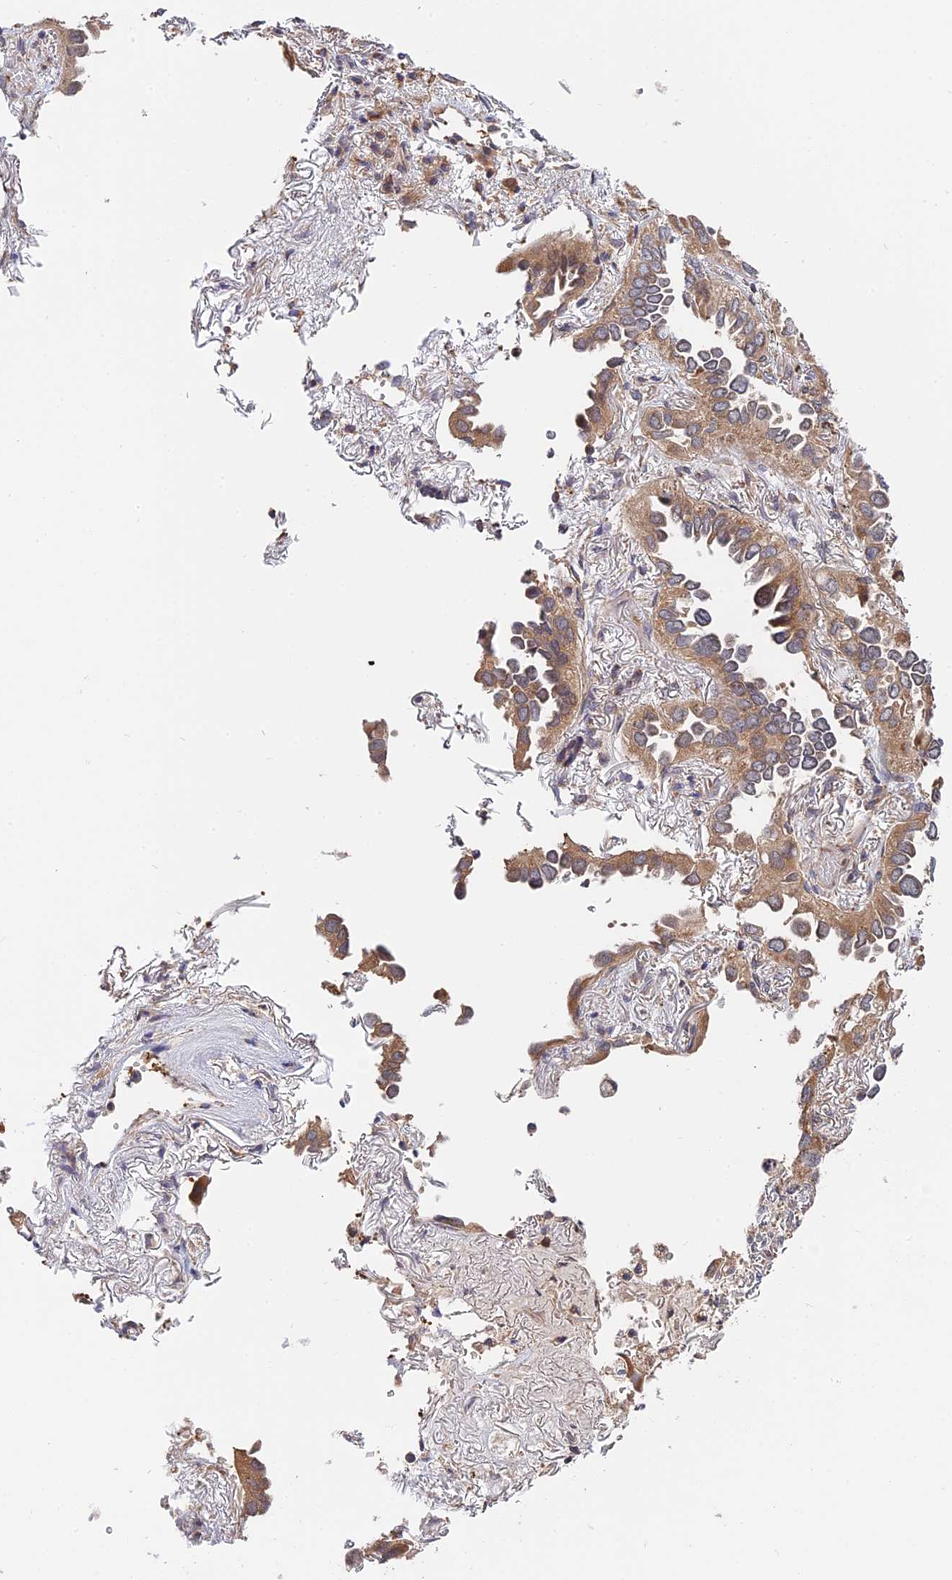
{"staining": {"intensity": "moderate", "quantity": ">75%", "location": "cytoplasmic/membranous"}, "tissue": "lung cancer", "cell_type": "Tumor cells", "image_type": "cancer", "snomed": [{"axis": "morphology", "description": "Adenocarcinoma, NOS"}, {"axis": "topography", "description": "Lung"}], "caption": "Protein staining of lung cancer (adenocarcinoma) tissue displays moderate cytoplasmic/membranous staining in approximately >75% of tumor cells. (DAB = brown stain, brightfield microscopy at high magnification).", "gene": "IL21R", "patient": {"sex": "female", "age": 76}}